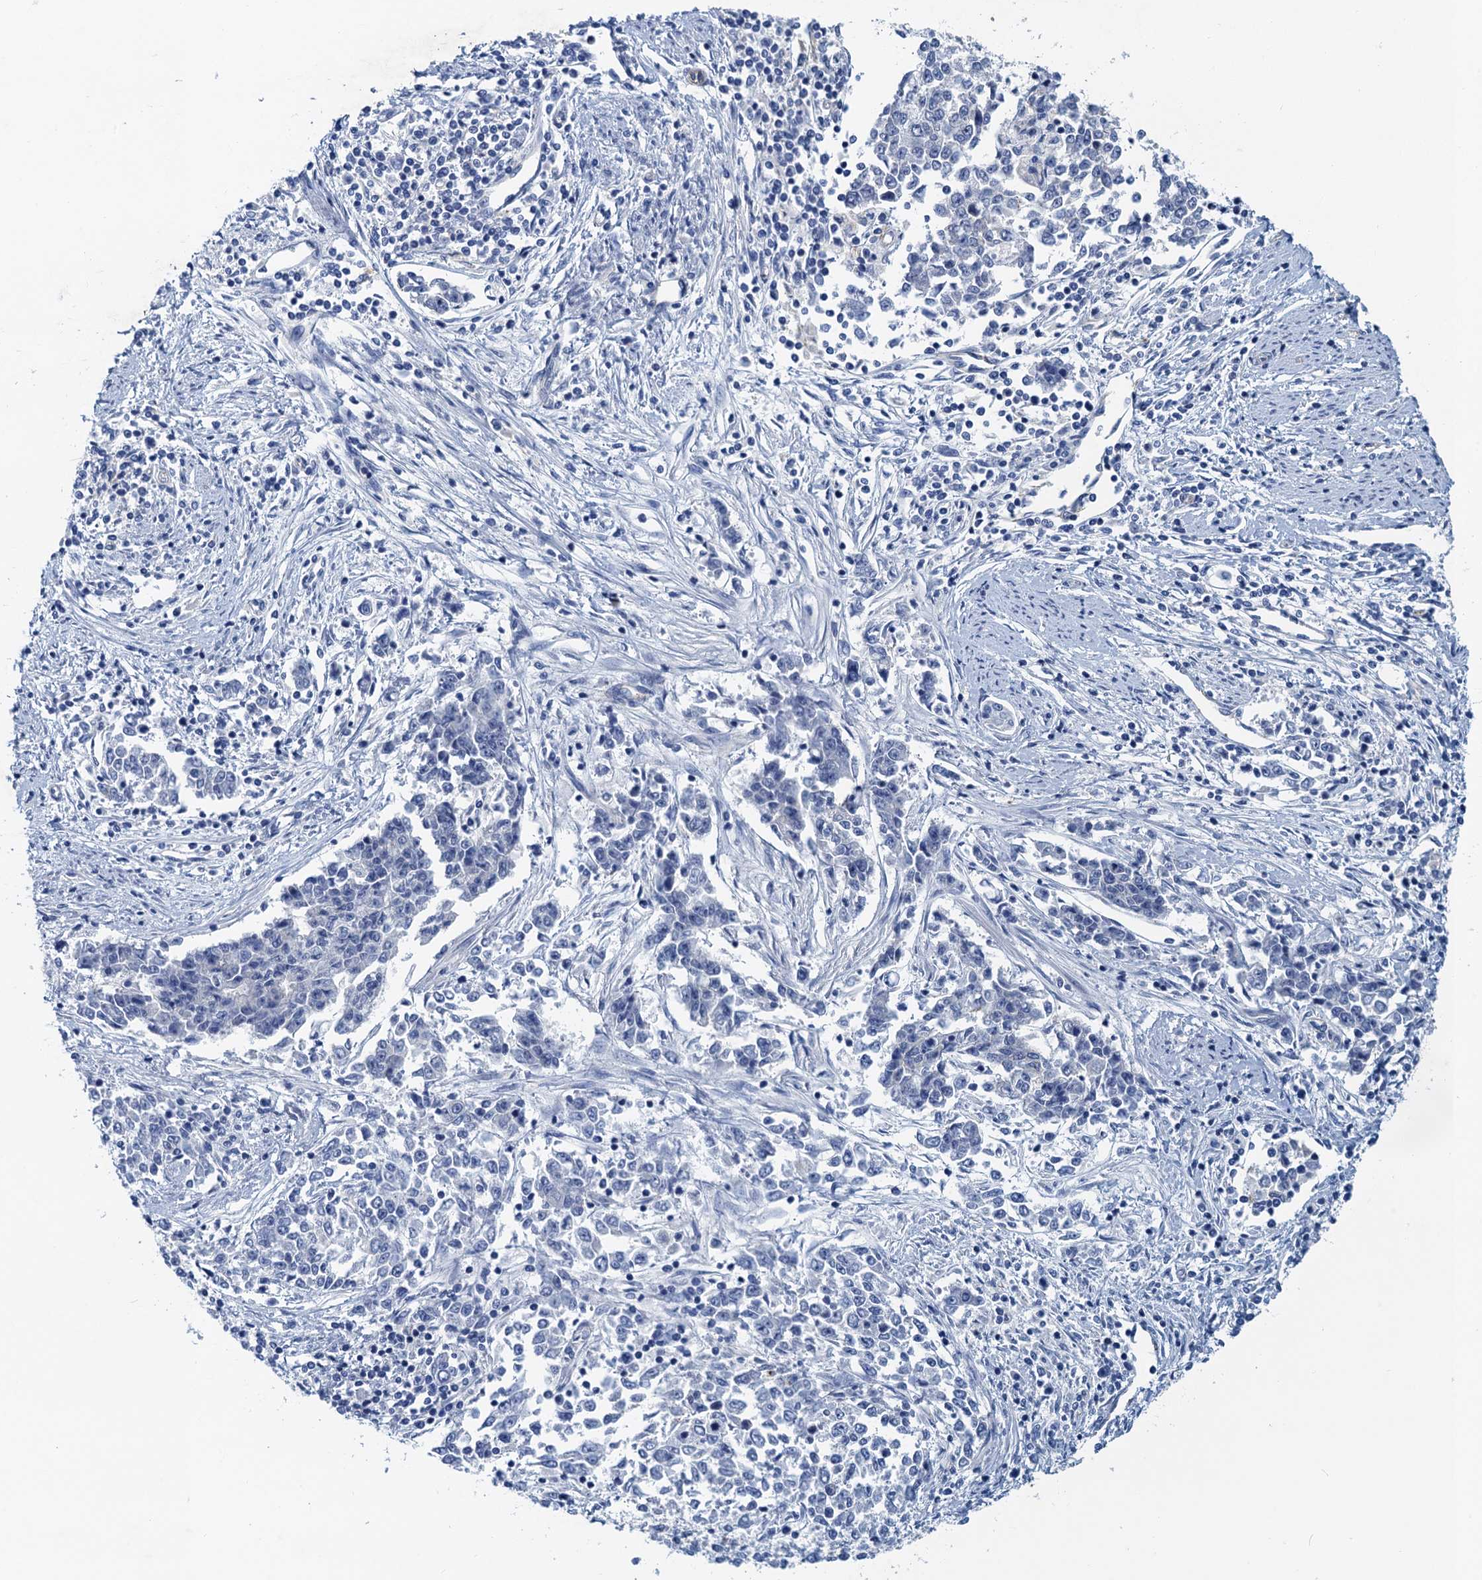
{"staining": {"intensity": "negative", "quantity": "none", "location": "none"}, "tissue": "endometrial cancer", "cell_type": "Tumor cells", "image_type": "cancer", "snomed": [{"axis": "morphology", "description": "Adenocarcinoma, NOS"}, {"axis": "topography", "description": "Endometrium"}], "caption": "The IHC image has no significant expression in tumor cells of endometrial adenocarcinoma tissue.", "gene": "NBEA", "patient": {"sex": "female", "age": 50}}